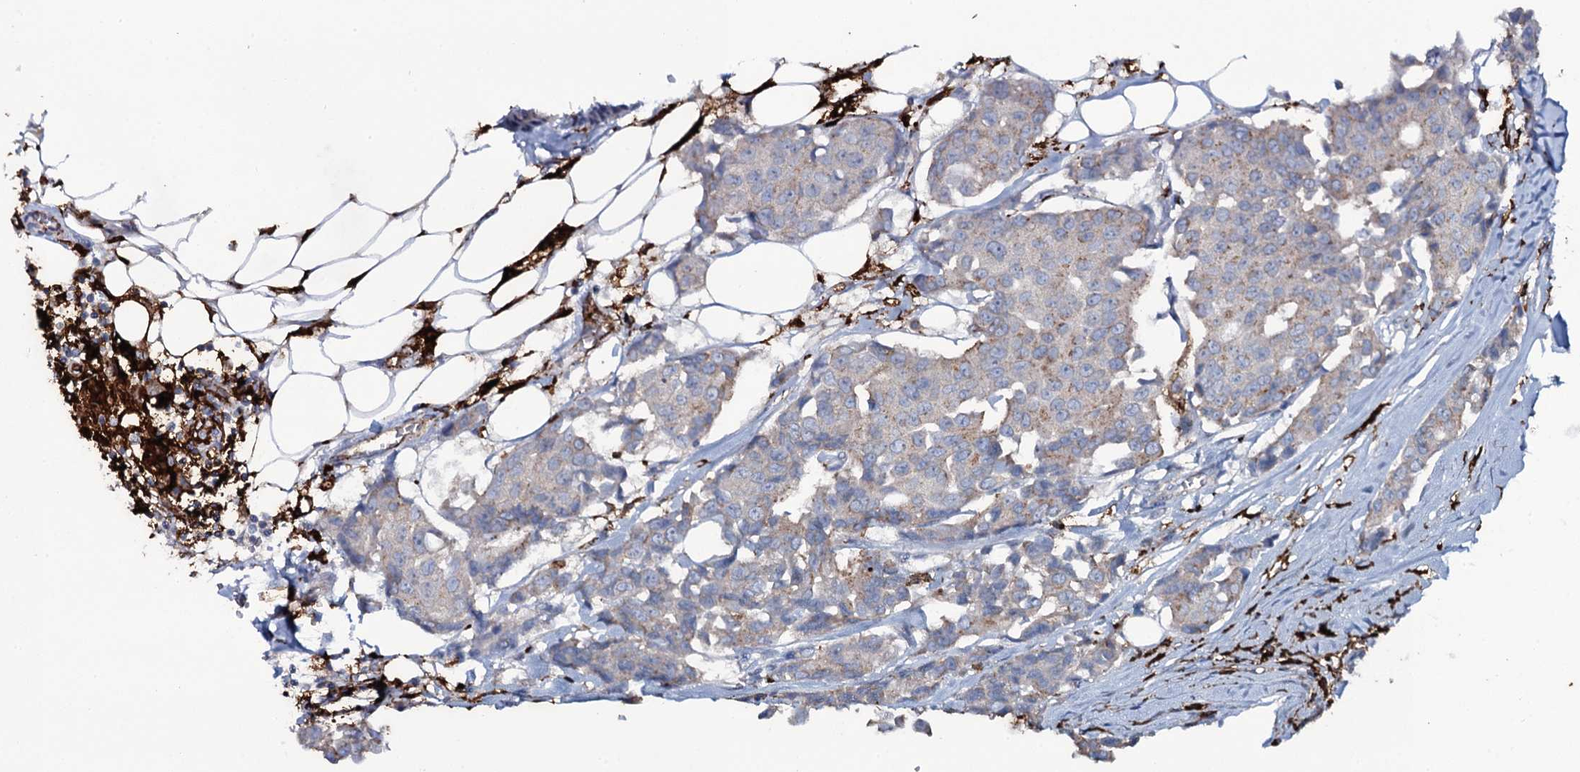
{"staining": {"intensity": "negative", "quantity": "none", "location": "none"}, "tissue": "breast cancer", "cell_type": "Tumor cells", "image_type": "cancer", "snomed": [{"axis": "morphology", "description": "Duct carcinoma"}, {"axis": "topography", "description": "Breast"}], "caption": "Breast cancer was stained to show a protein in brown. There is no significant positivity in tumor cells.", "gene": "OSBPL2", "patient": {"sex": "female", "age": 80}}